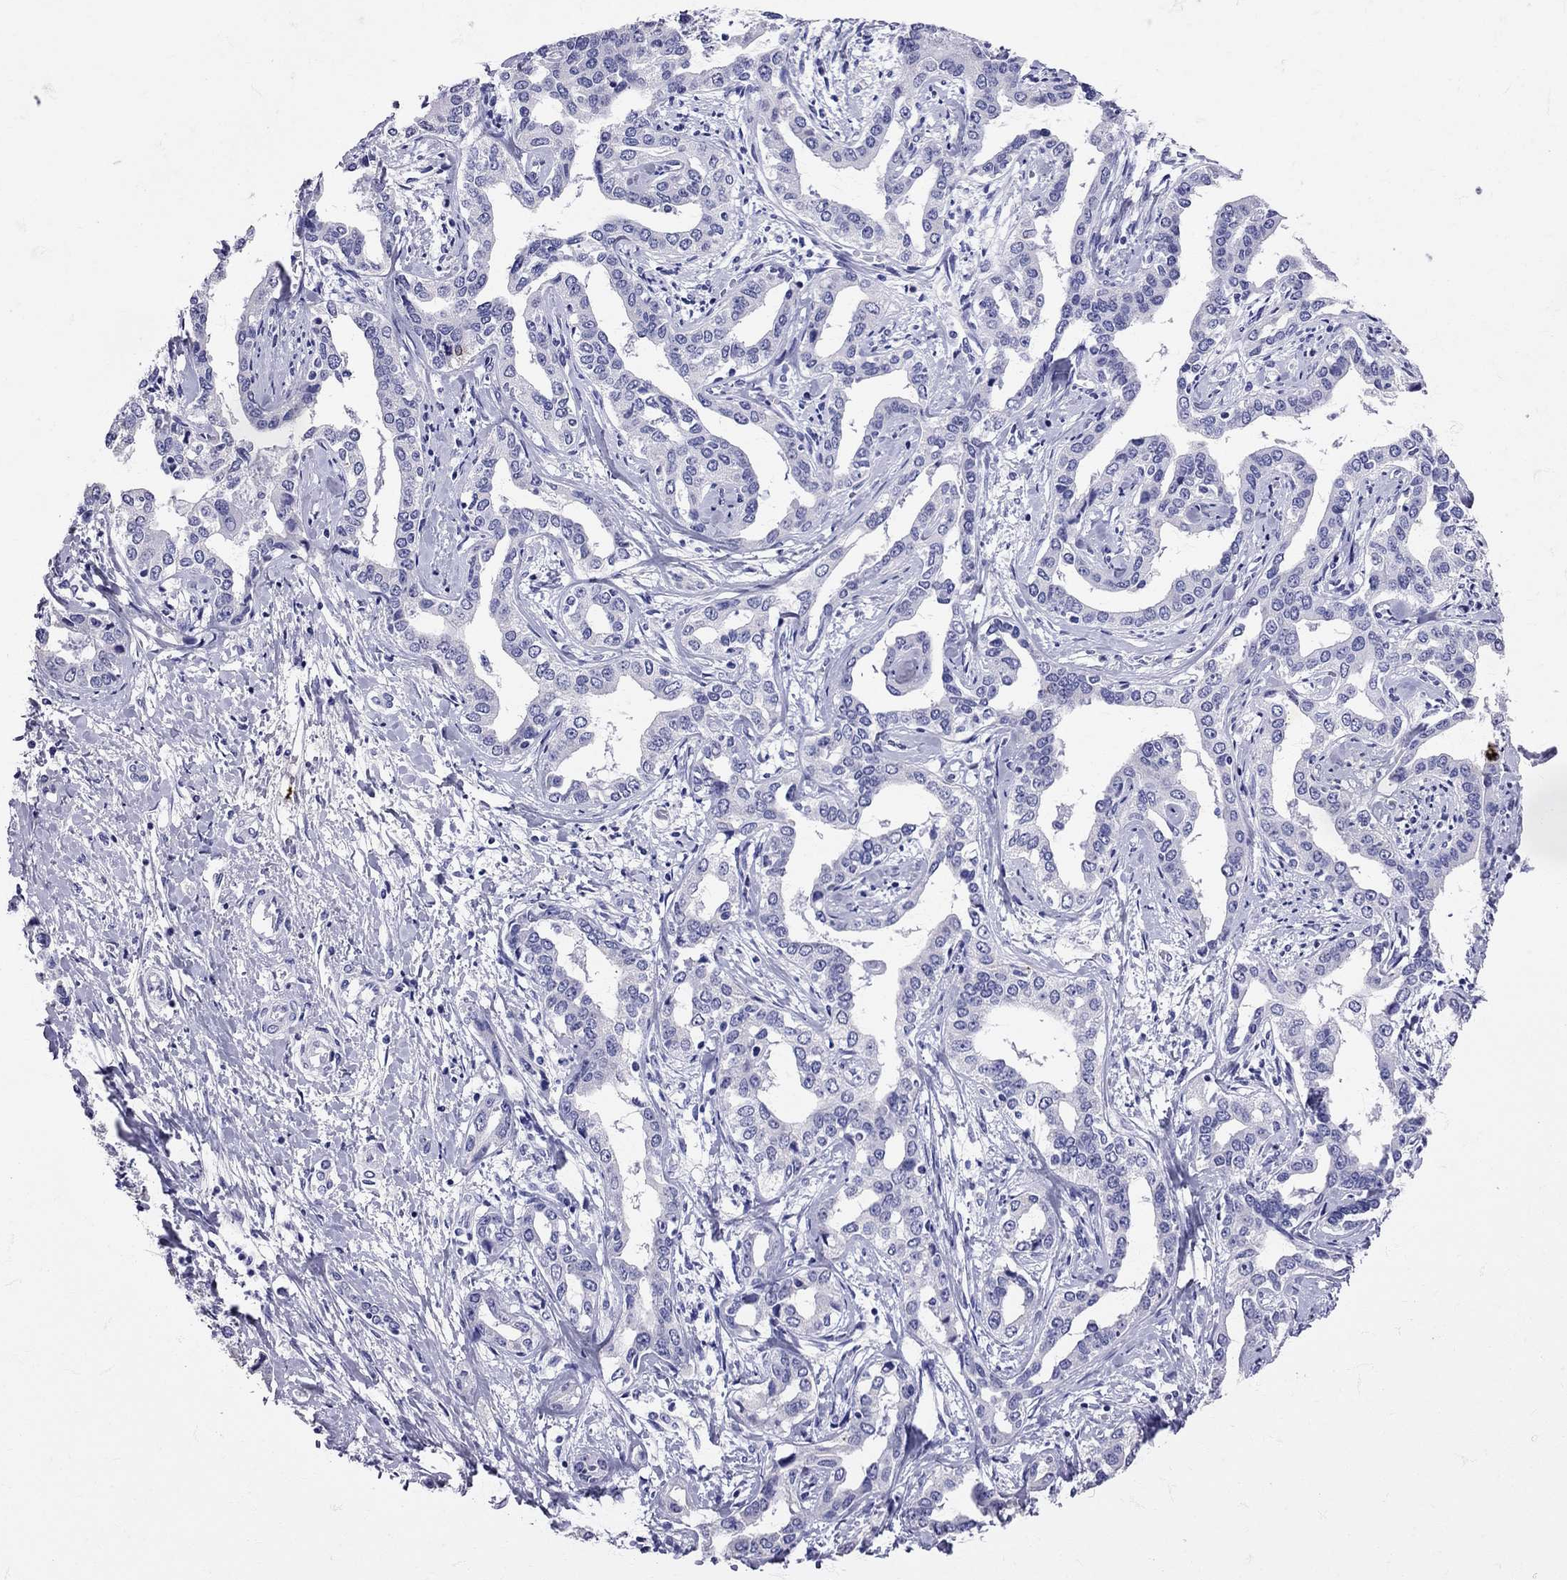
{"staining": {"intensity": "negative", "quantity": "none", "location": "none"}, "tissue": "liver cancer", "cell_type": "Tumor cells", "image_type": "cancer", "snomed": [{"axis": "morphology", "description": "Cholangiocarcinoma"}, {"axis": "topography", "description": "Liver"}], "caption": "Liver cancer stained for a protein using IHC reveals no expression tumor cells.", "gene": "AVP", "patient": {"sex": "male", "age": 59}}